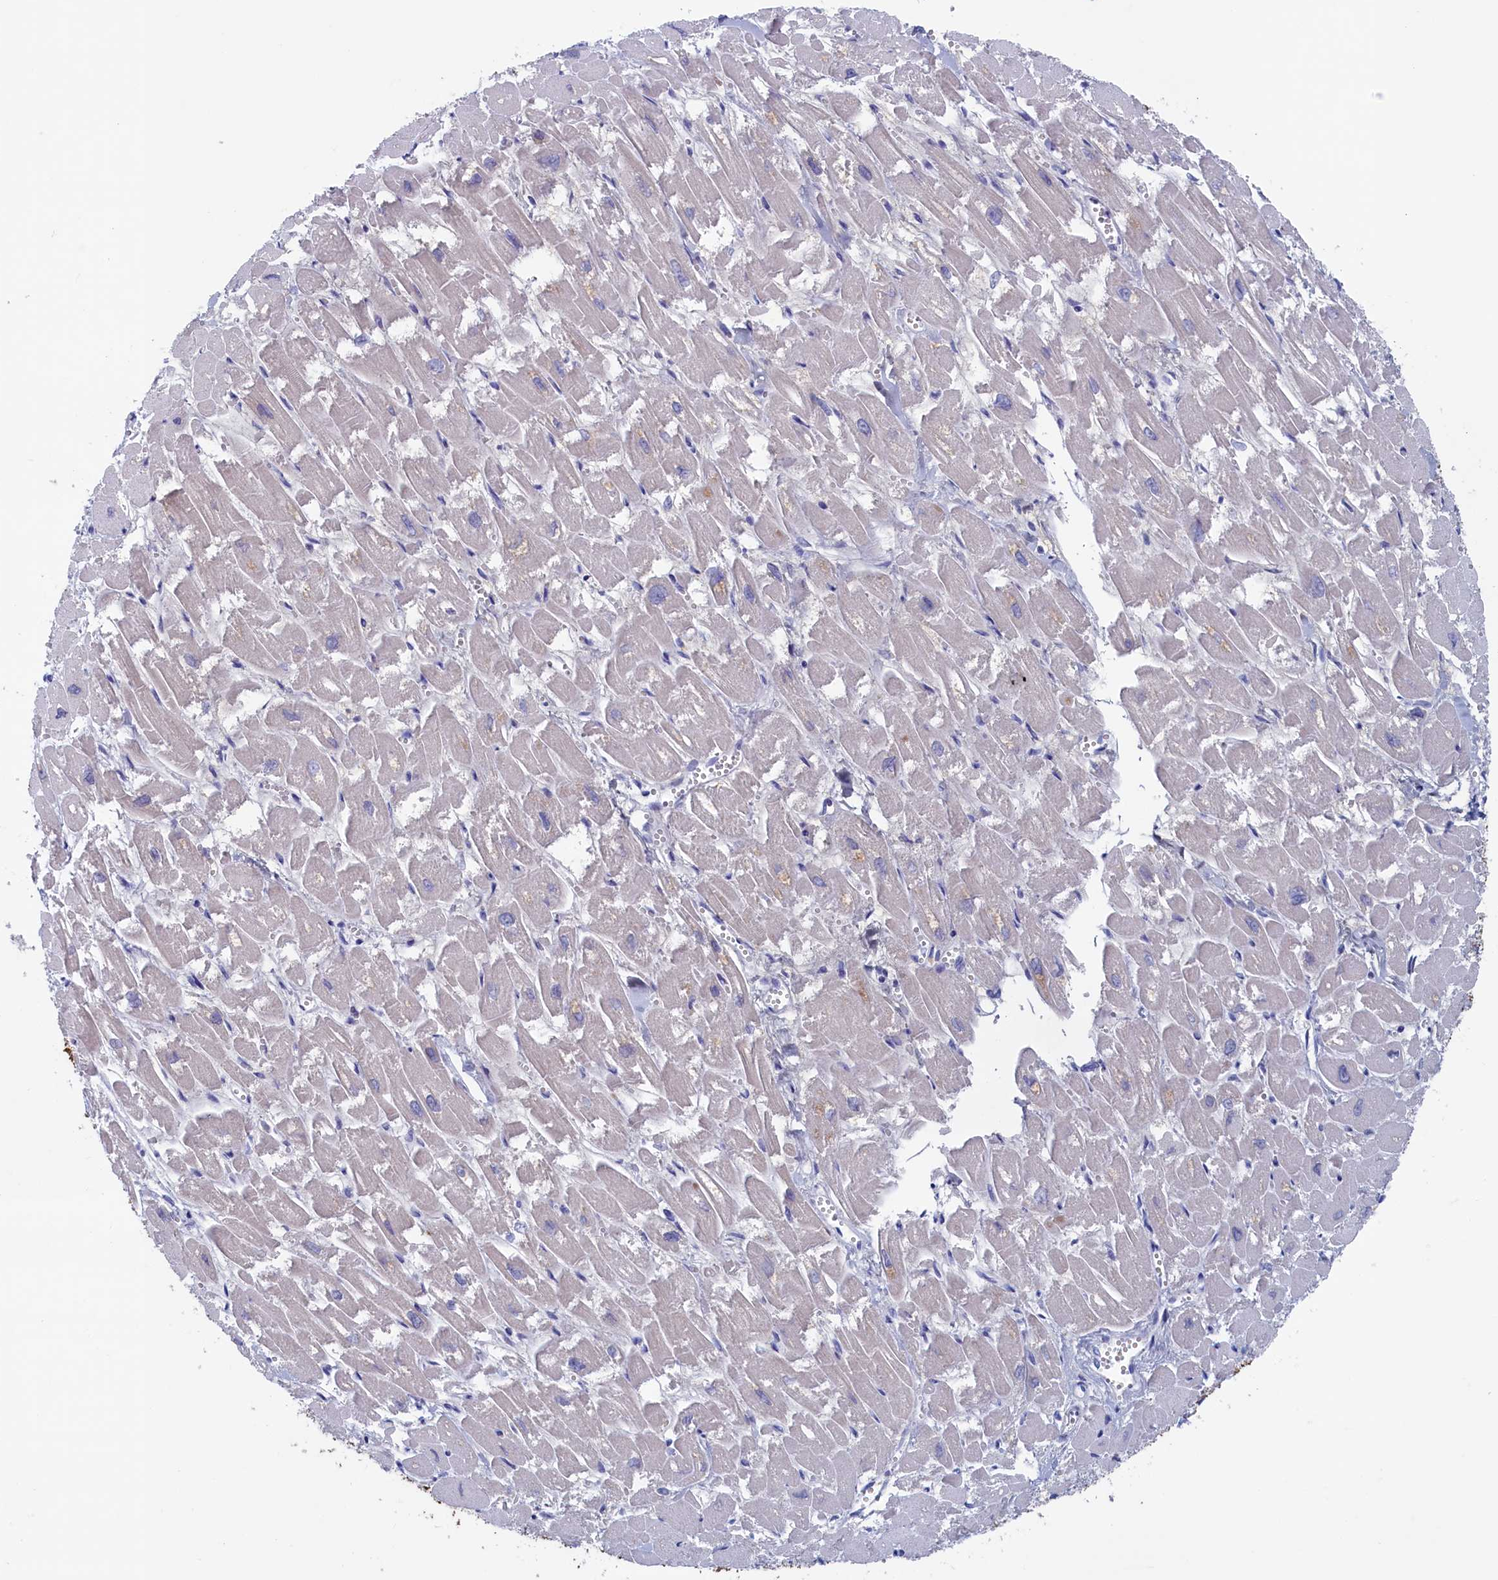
{"staining": {"intensity": "negative", "quantity": "none", "location": "none"}, "tissue": "heart muscle", "cell_type": "Cardiomyocytes", "image_type": "normal", "snomed": [{"axis": "morphology", "description": "Normal tissue, NOS"}, {"axis": "topography", "description": "Heart"}], "caption": "The immunohistochemistry micrograph has no significant positivity in cardiomyocytes of heart muscle. (Brightfield microscopy of DAB immunohistochemistry (IHC) at high magnification).", "gene": "WDR76", "patient": {"sex": "male", "age": 54}}